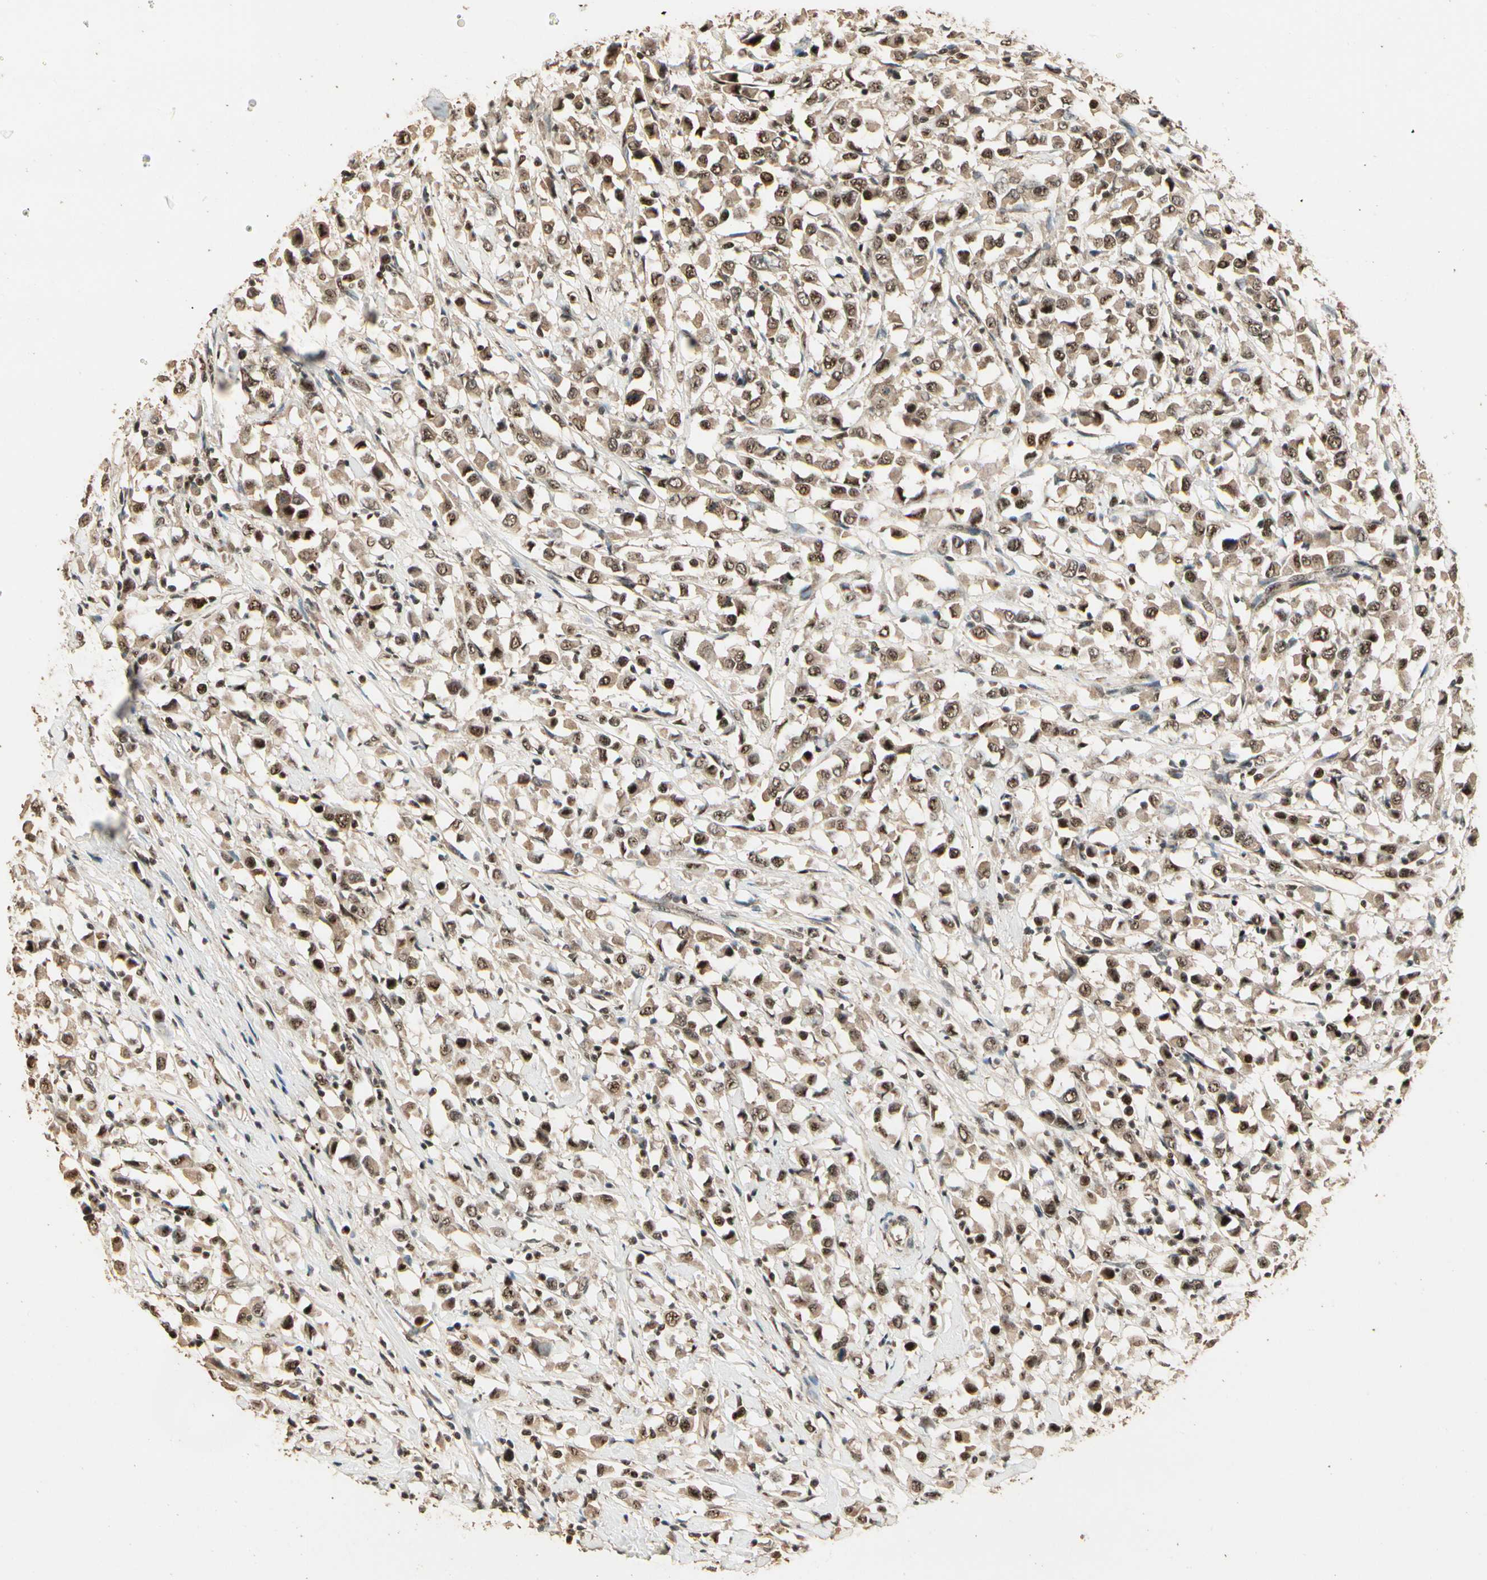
{"staining": {"intensity": "moderate", "quantity": ">75%", "location": "cytoplasmic/membranous,nuclear"}, "tissue": "breast cancer", "cell_type": "Tumor cells", "image_type": "cancer", "snomed": [{"axis": "morphology", "description": "Duct carcinoma"}, {"axis": "topography", "description": "Breast"}], "caption": "DAB immunohistochemical staining of breast invasive ductal carcinoma exhibits moderate cytoplasmic/membranous and nuclear protein staining in approximately >75% of tumor cells. (brown staining indicates protein expression, while blue staining denotes nuclei).", "gene": "RBM25", "patient": {"sex": "female", "age": 61}}